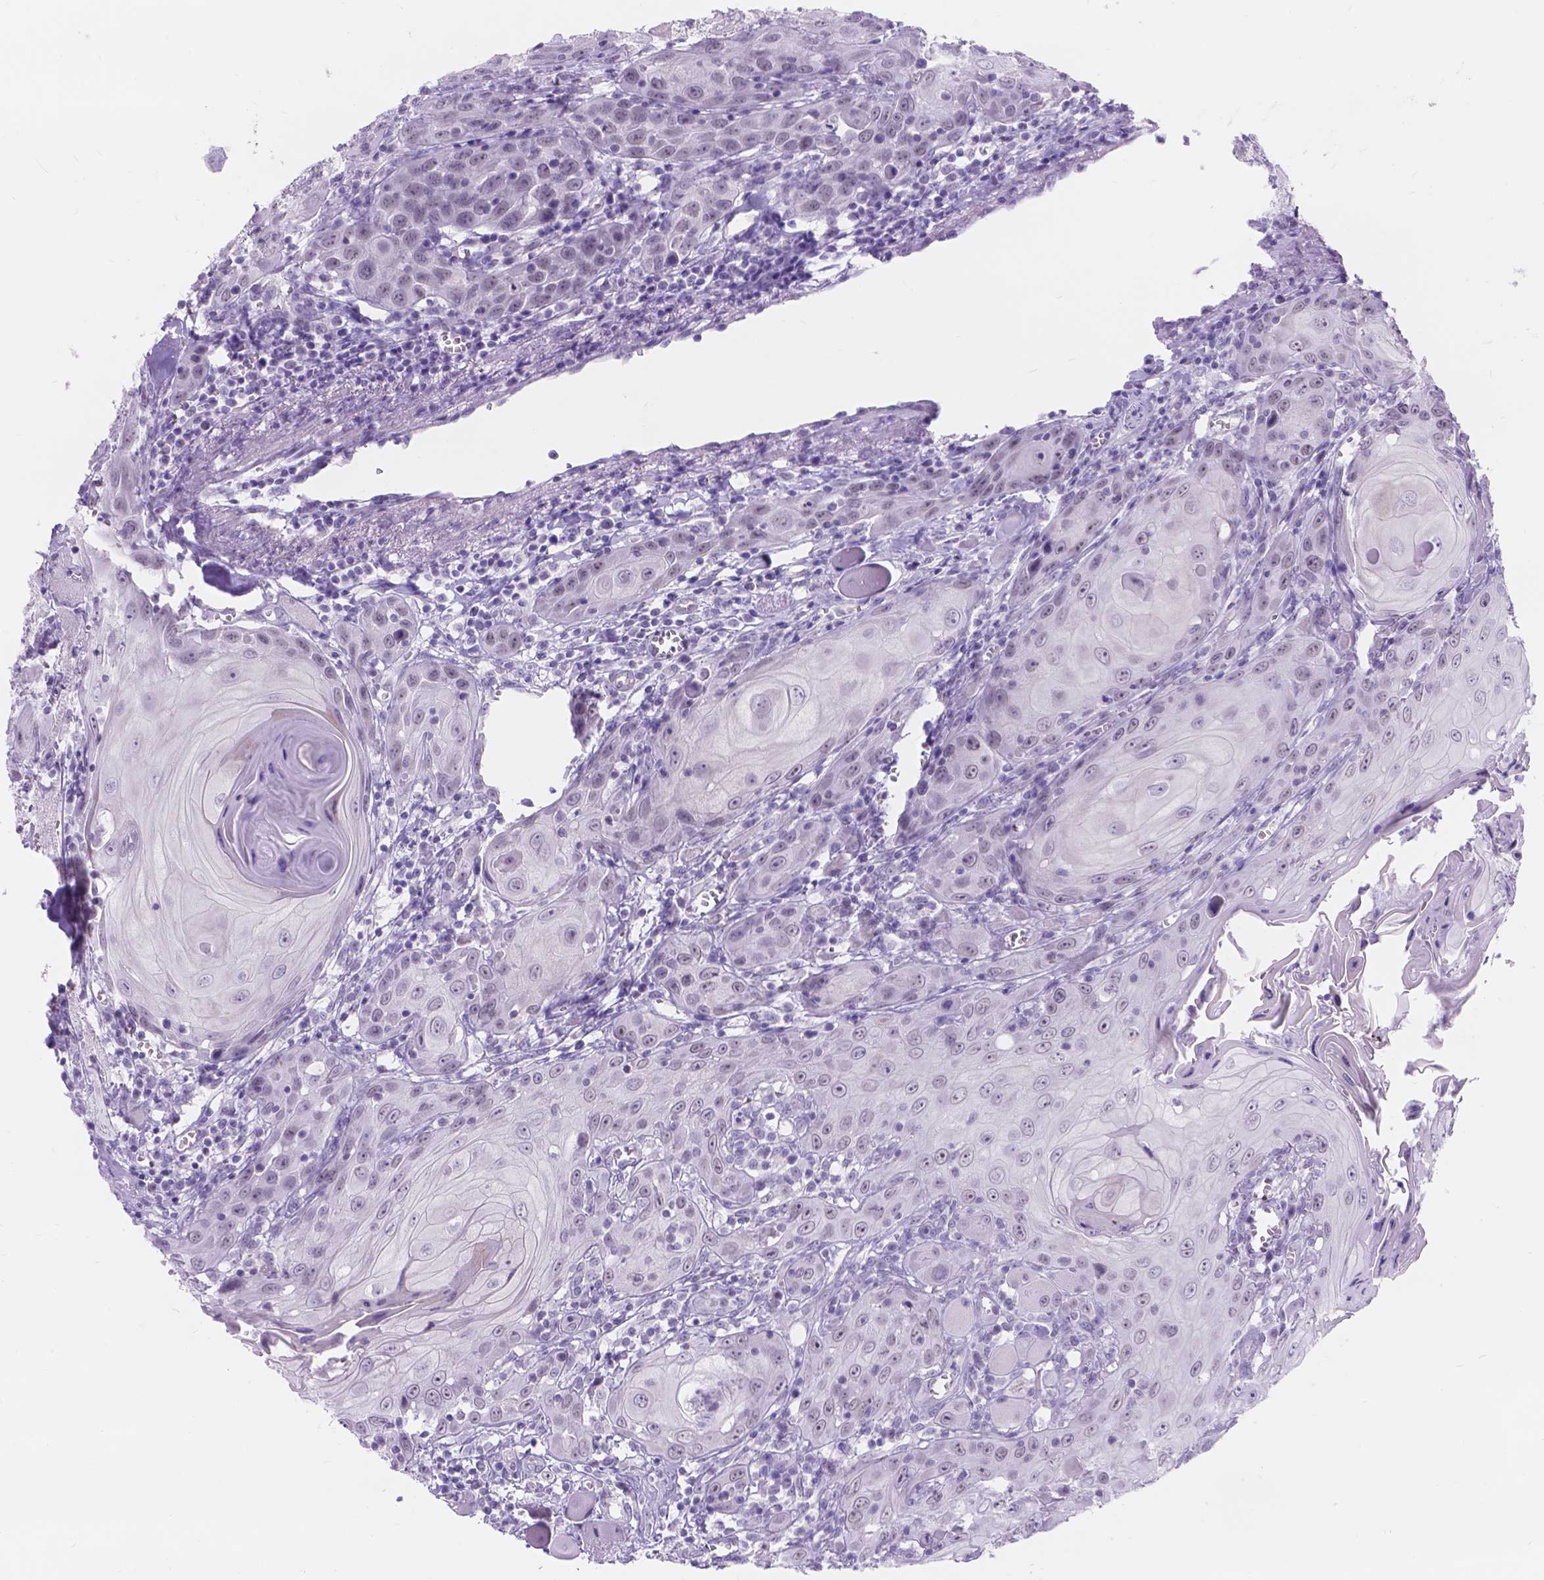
{"staining": {"intensity": "negative", "quantity": "none", "location": "none"}, "tissue": "head and neck cancer", "cell_type": "Tumor cells", "image_type": "cancer", "snomed": [{"axis": "morphology", "description": "Squamous cell carcinoma, NOS"}, {"axis": "topography", "description": "Head-Neck"}], "caption": "An image of human head and neck cancer (squamous cell carcinoma) is negative for staining in tumor cells. (Stains: DAB (3,3'-diaminobenzidine) immunohistochemistry (IHC) with hematoxylin counter stain, Microscopy: brightfield microscopy at high magnification).", "gene": "DCC", "patient": {"sex": "female", "age": 80}}